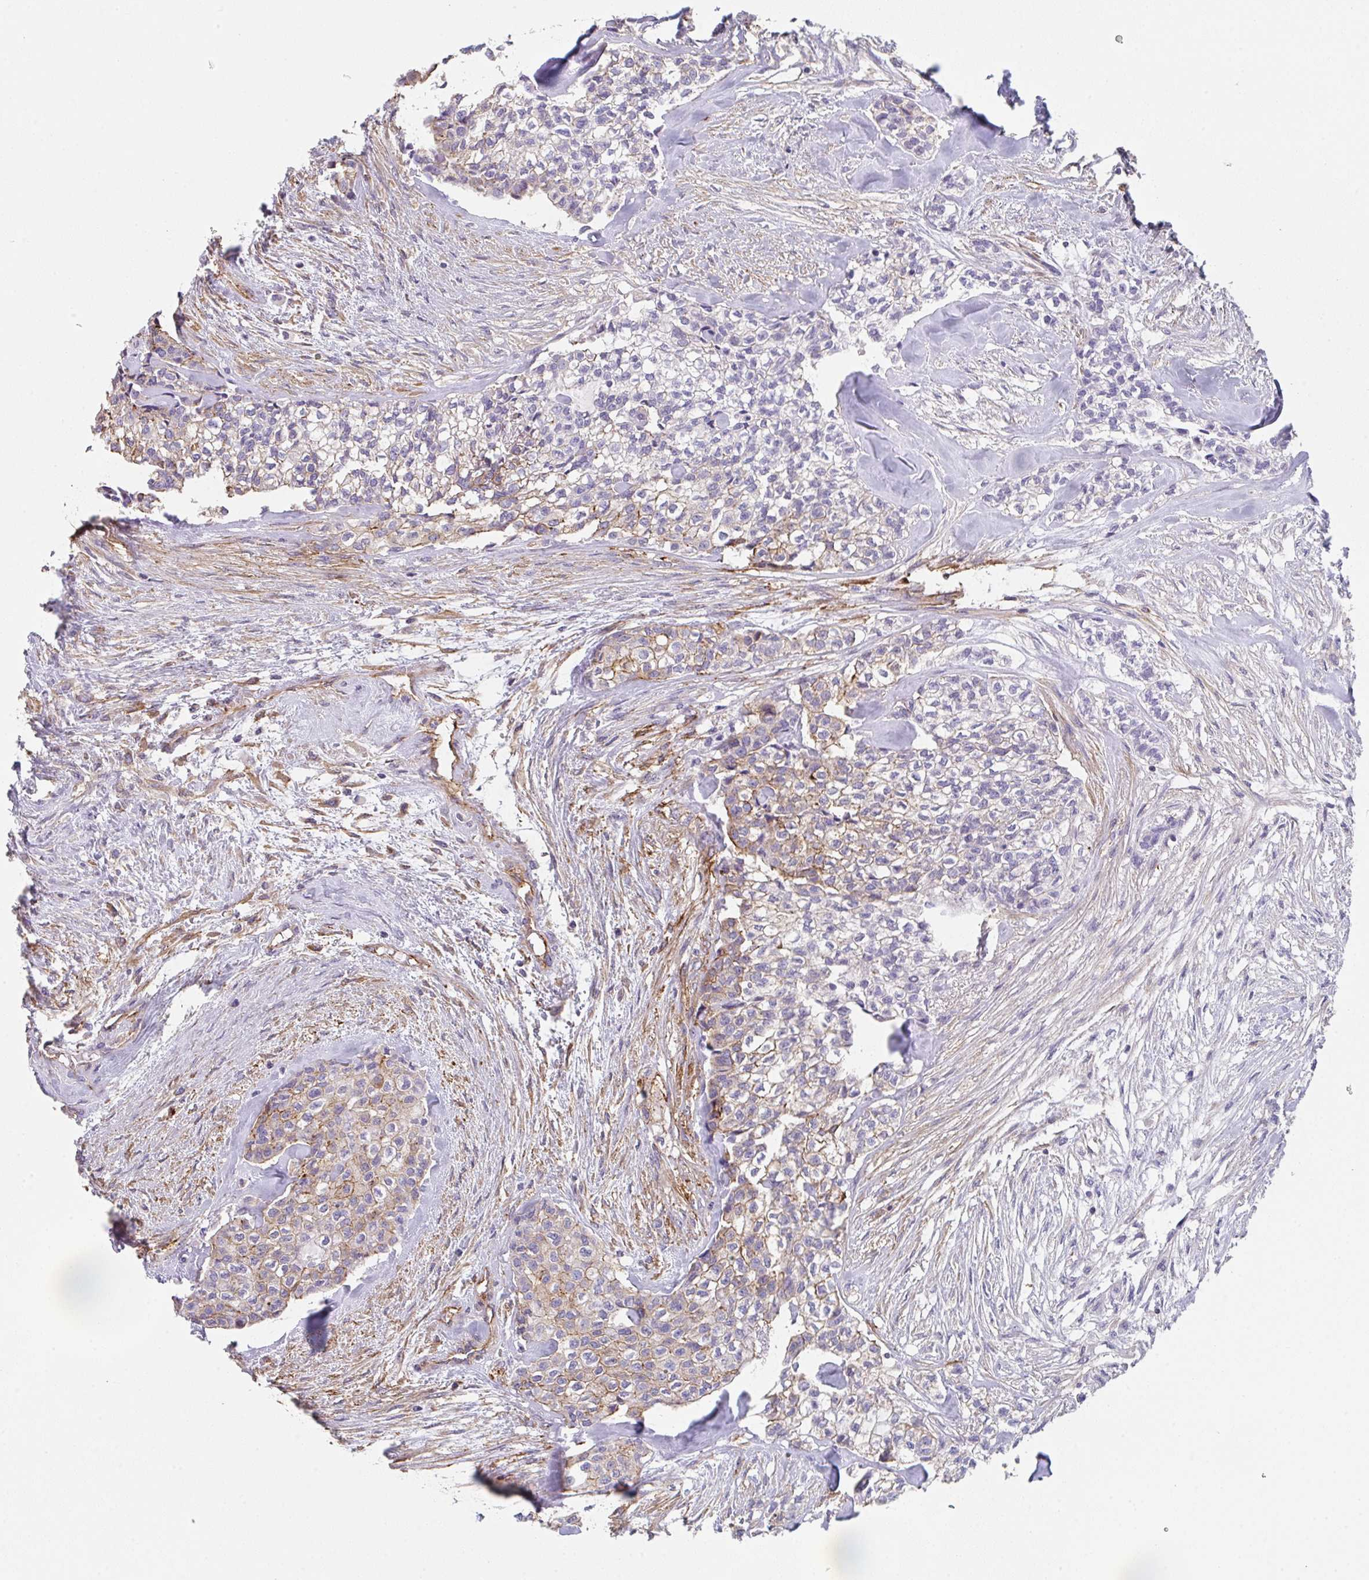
{"staining": {"intensity": "weak", "quantity": "<25%", "location": "cytoplasmic/membranous"}, "tissue": "head and neck cancer", "cell_type": "Tumor cells", "image_type": "cancer", "snomed": [{"axis": "morphology", "description": "Adenocarcinoma, NOS"}, {"axis": "topography", "description": "Head-Neck"}], "caption": "DAB immunohistochemical staining of human head and neck cancer (adenocarcinoma) exhibits no significant positivity in tumor cells. (Brightfield microscopy of DAB IHC at high magnification).", "gene": "DBN1", "patient": {"sex": "male", "age": 81}}